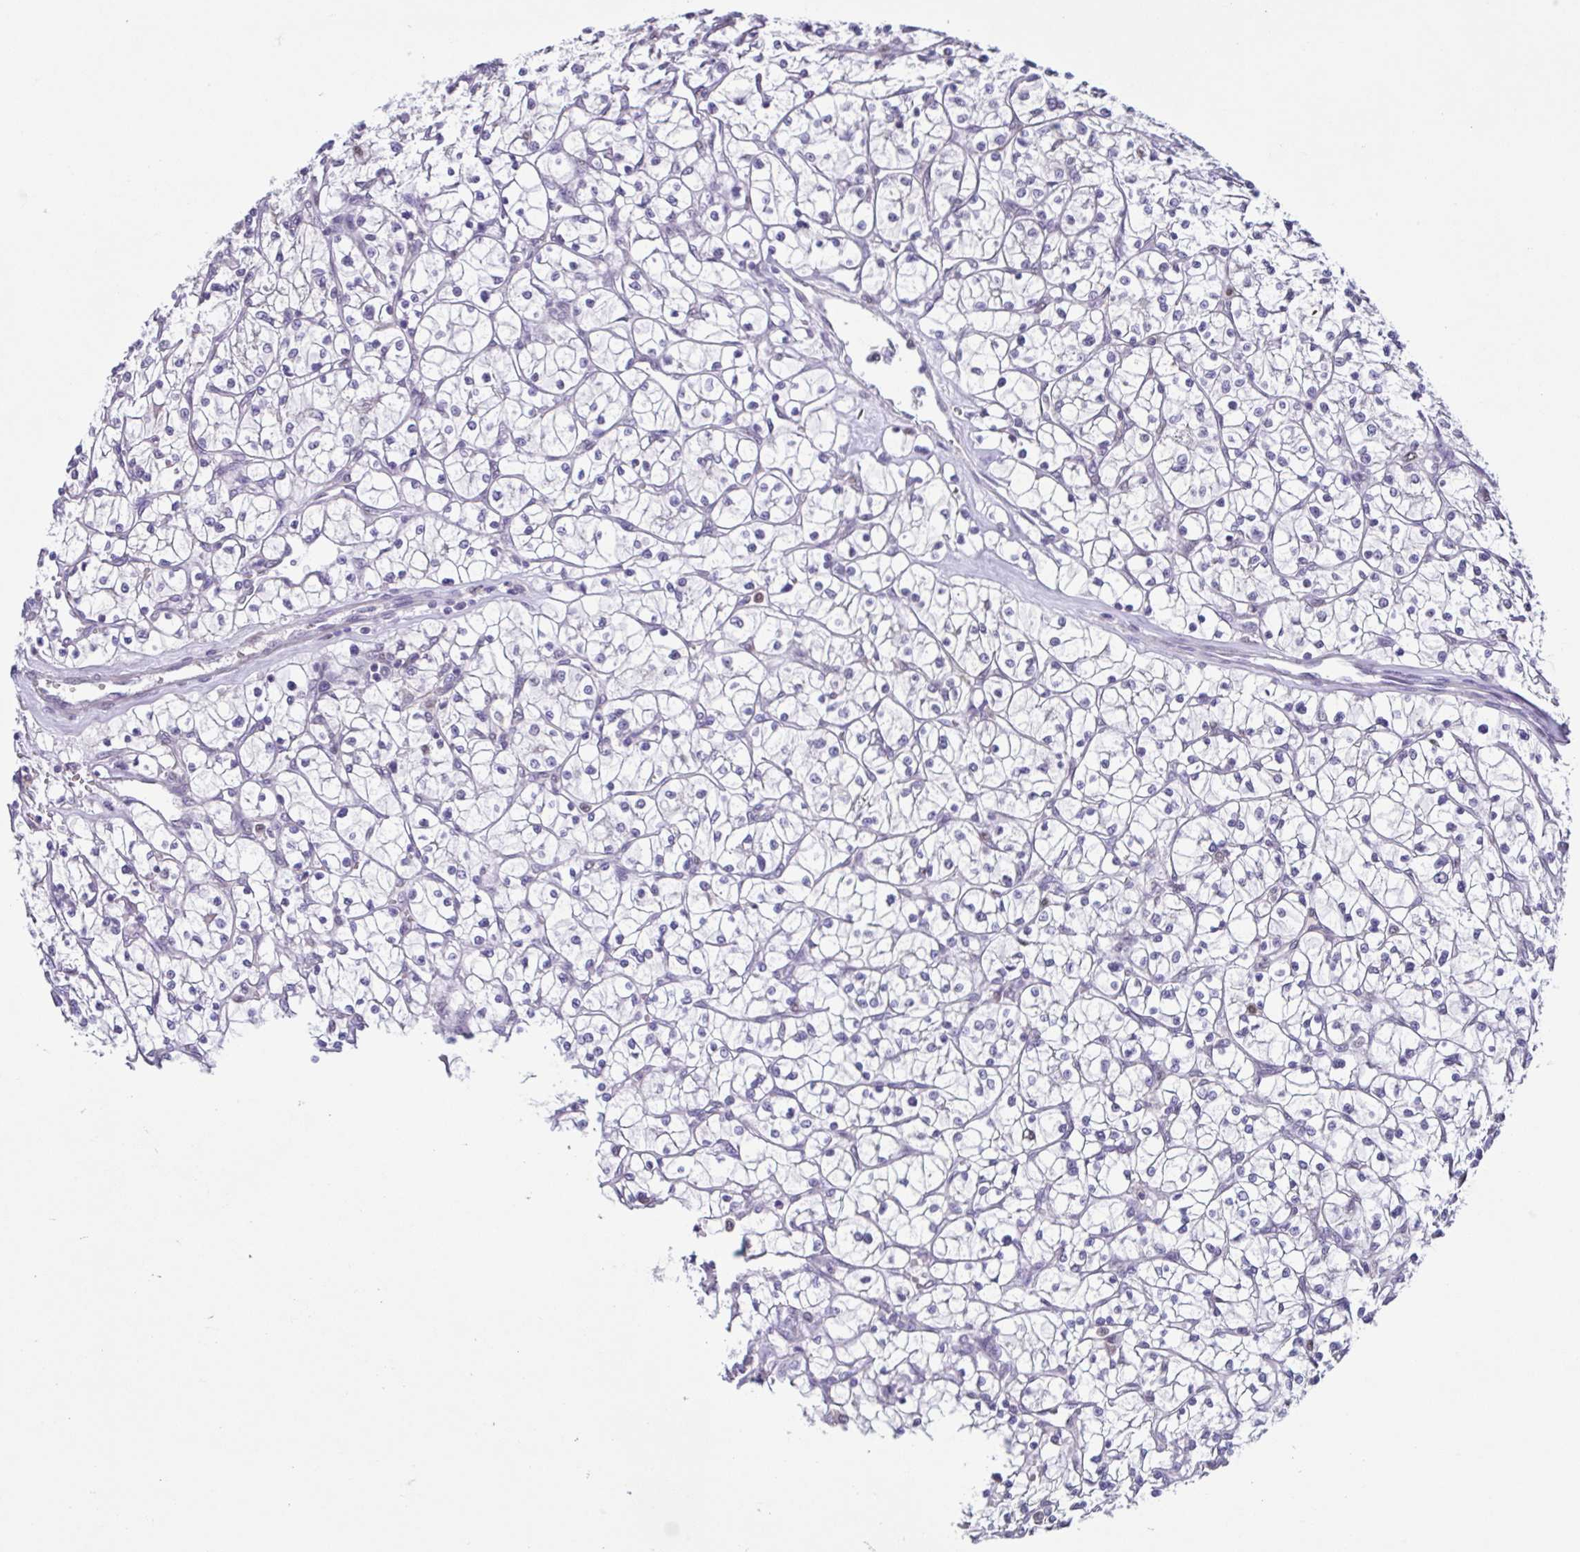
{"staining": {"intensity": "negative", "quantity": "none", "location": "none"}, "tissue": "renal cancer", "cell_type": "Tumor cells", "image_type": "cancer", "snomed": [{"axis": "morphology", "description": "Adenocarcinoma, NOS"}, {"axis": "topography", "description": "Kidney"}], "caption": "DAB (3,3'-diaminobenzidine) immunohistochemical staining of human adenocarcinoma (renal) exhibits no significant positivity in tumor cells.", "gene": "ACTRT3", "patient": {"sex": "female", "age": 64}}